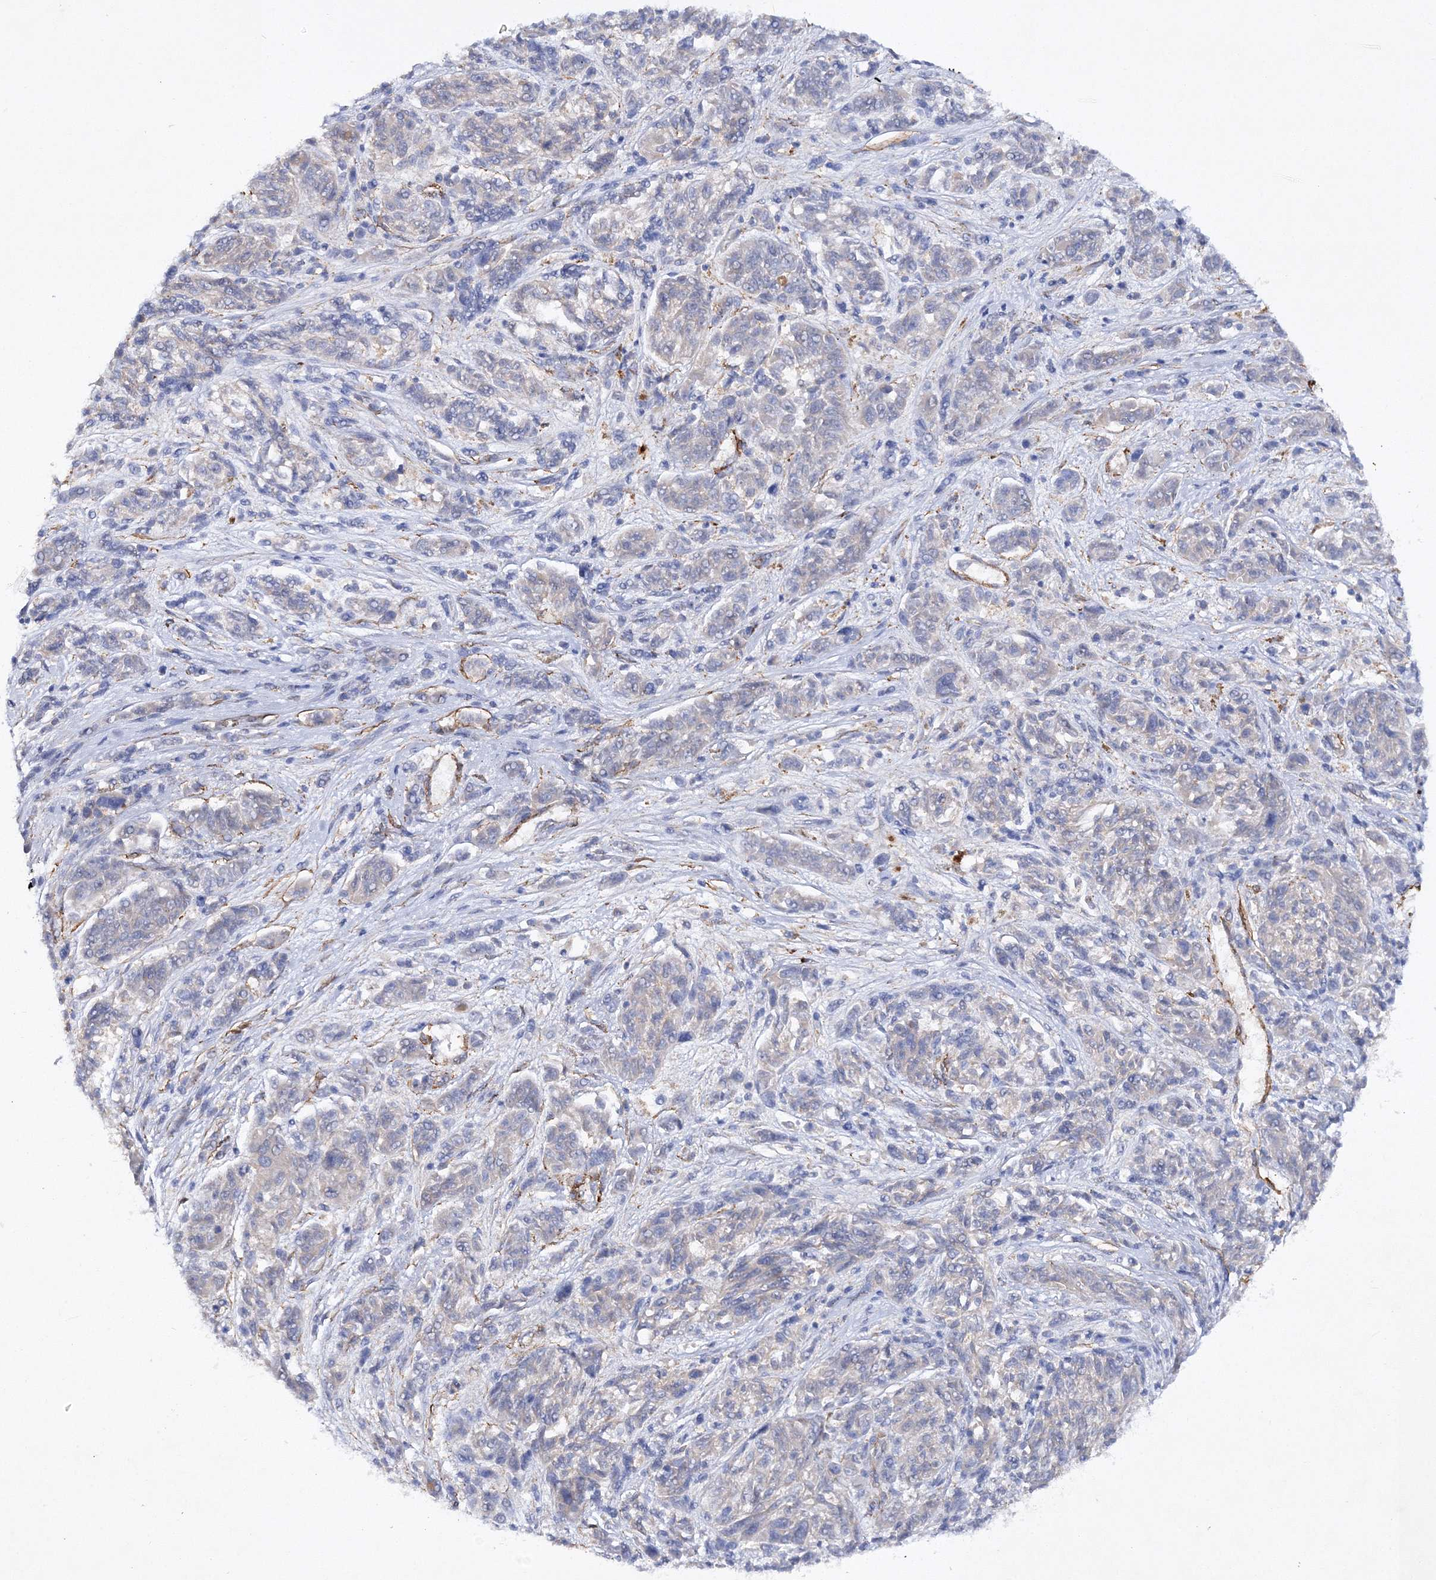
{"staining": {"intensity": "negative", "quantity": "none", "location": "none"}, "tissue": "melanoma", "cell_type": "Tumor cells", "image_type": "cancer", "snomed": [{"axis": "morphology", "description": "Malignant melanoma, NOS"}, {"axis": "topography", "description": "Skin"}], "caption": "High magnification brightfield microscopy of malignant melanoma stained with DAB (3,3'-diaminobenzidine) (brown) and counterstained with hematoxylin (blue): tumor cells show no significant expression. (Immunohistochemistry (ihc), brightfield microscopy, high magnification).", "gene": "RTN2", "patient": {"sex": "male", "age": 53}}